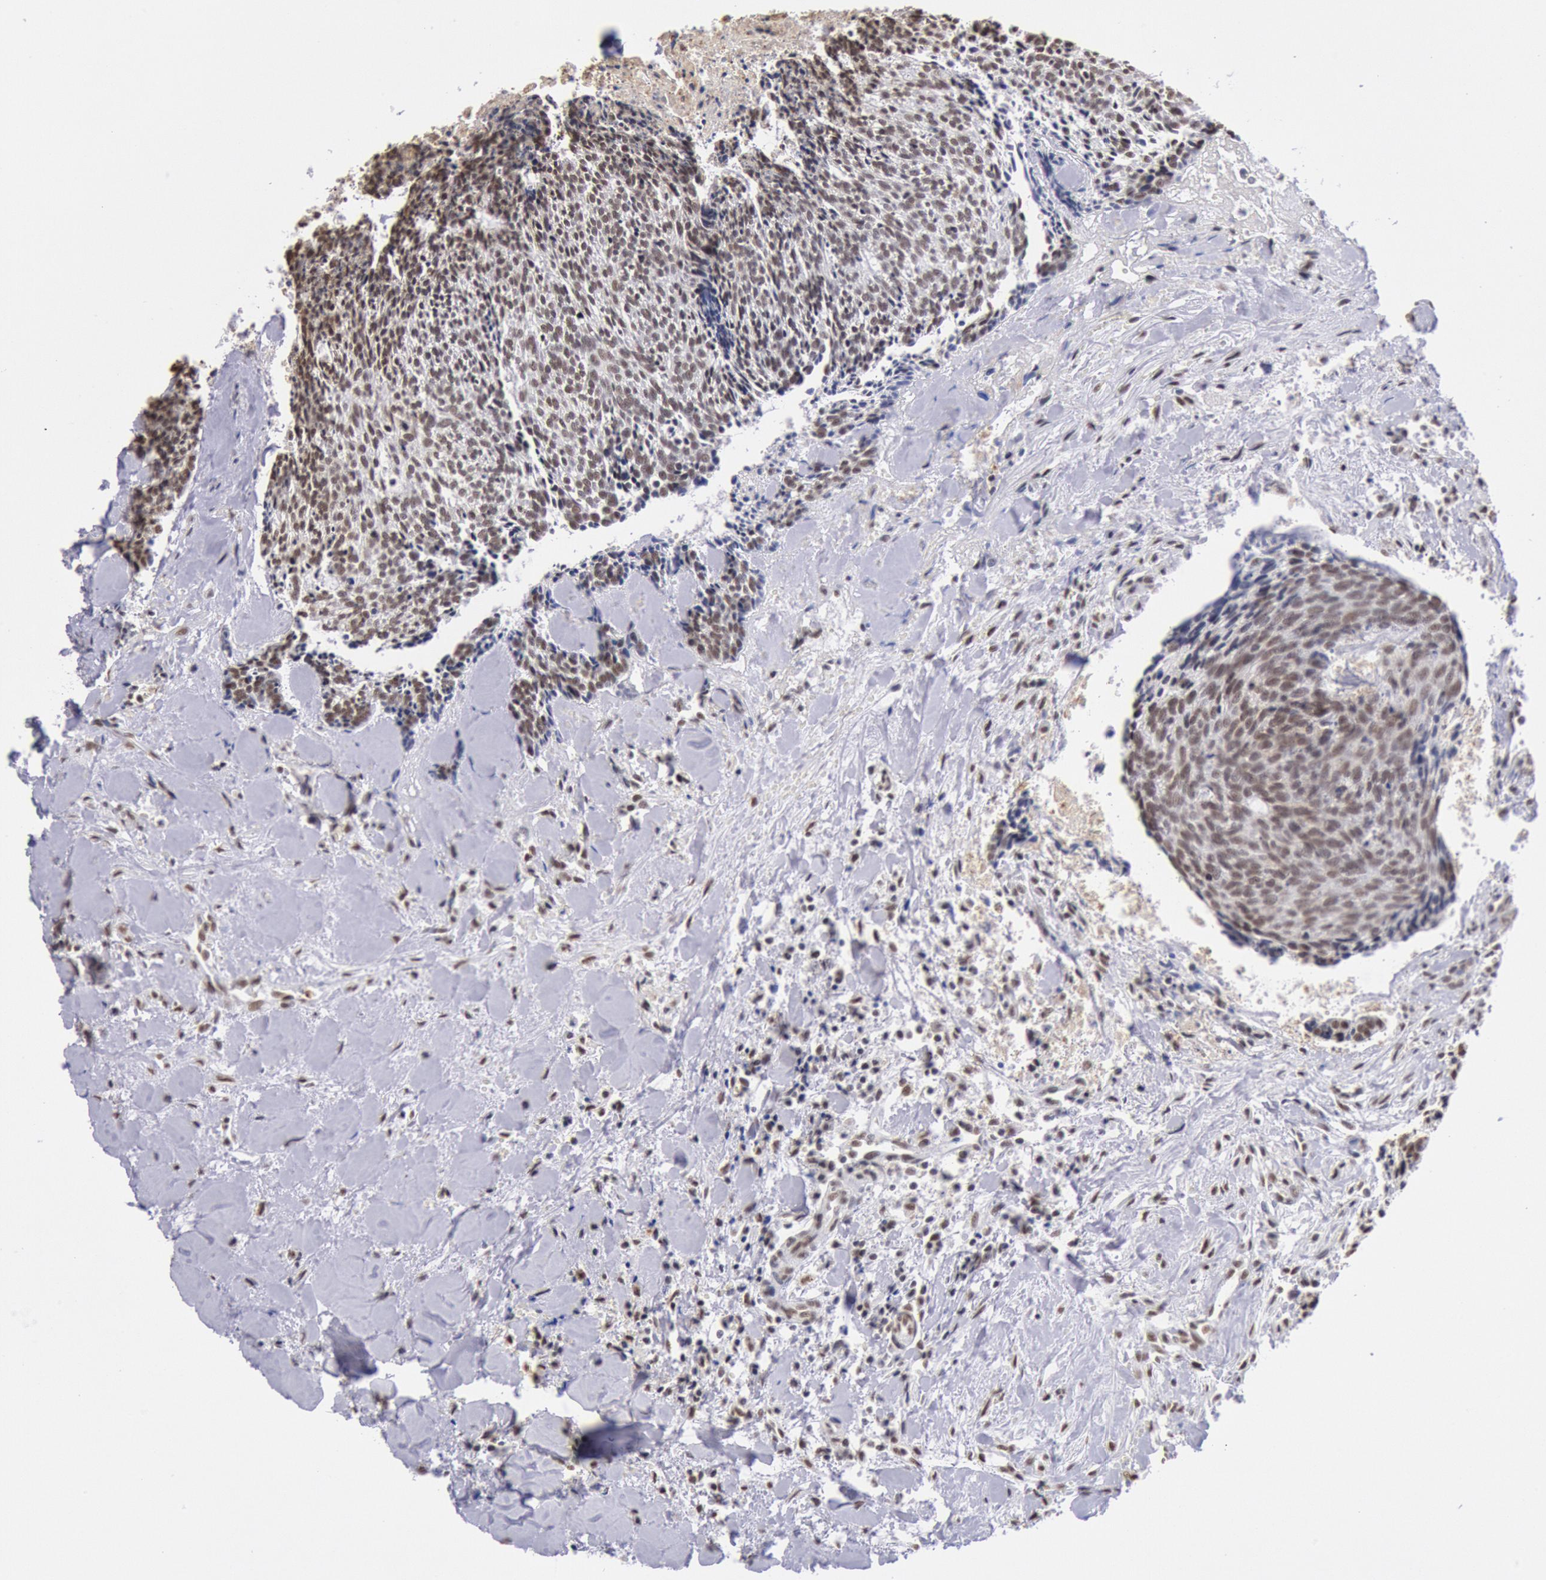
{"staining": {"intensity": "moderate", "quantity": ">75%", "location": "cytoplasmic/membranous,nuclear"}, "tissue": "head and neck cancer", "cell_type": "Tumor cells", "image_type": "cancer", "snomed": [{"axis": "morphology", "description": "Squamous cell carcinoma, NOS"}, {"axis": "topography", "description": "Salivary gland"}, {"axis": "topography", "description": "Head-Neck"}], "caption": "Immunohistochemical staining of squamous cell carcinoma (head and neck) demonstrates medium levels of moderate cytoplasmic/membranous and nuclear protein positivity in approximately >75% of tumor cells. (DAB (3,3'-diaminobenzidine) = brown stain, brightfield microscopy at high magnification).", "gene": "SNRPD3", "patient": {"sex": "male", "age": 70}}